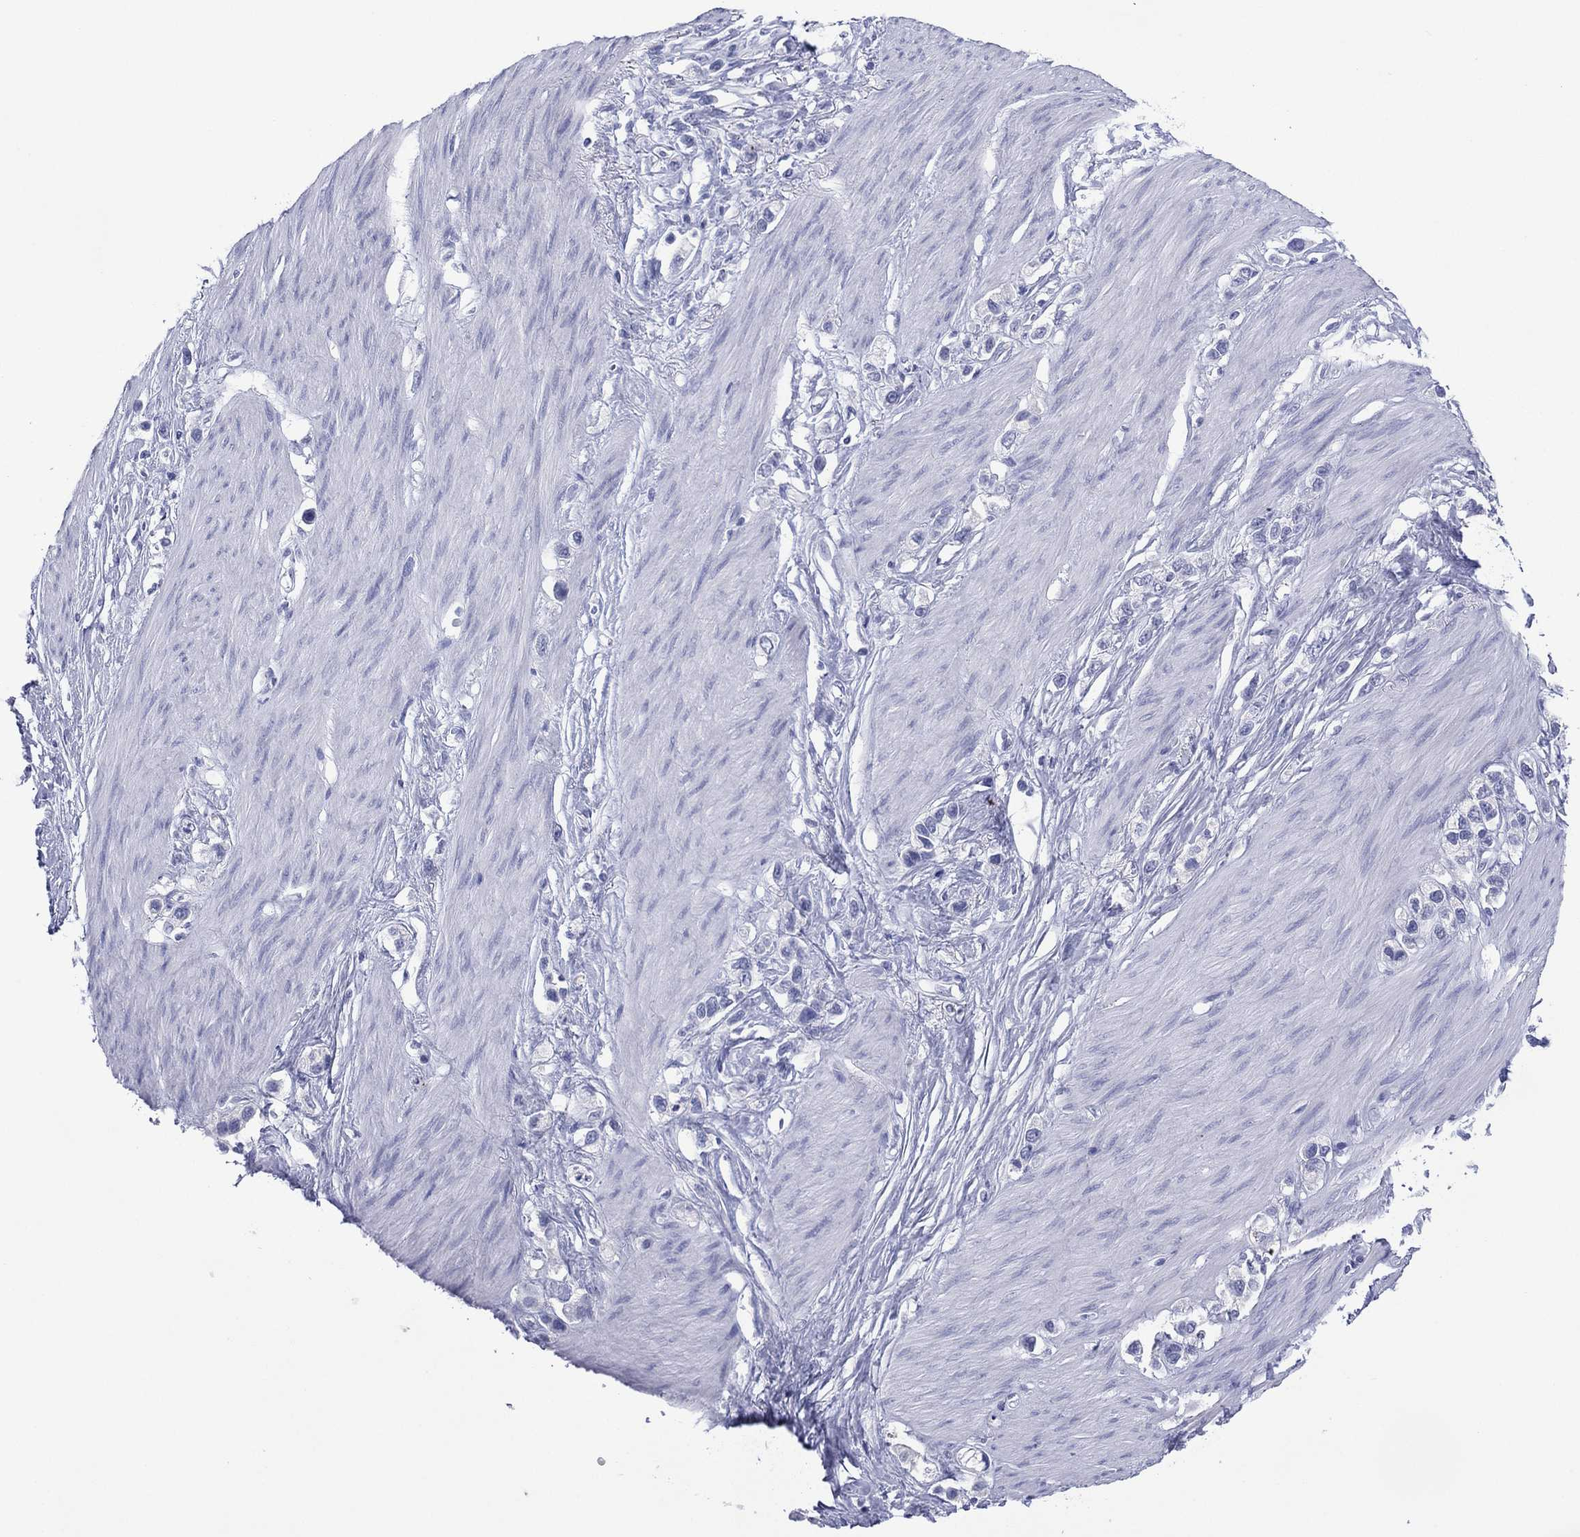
{"staining": {"intensity": "negative", "quantity": "none", "location": "none"}, "tissue": "stomach cancer", "cell_type": "Tumor cells", "image_type": "cancer", "snomed": [{"axis": "morphology", "description": "Normal tissue, NOS"}, {"axis": "morphology", "description": "Adenocarcinoma, NOS"}, {"axis": "morphology", "description": "Adenocarcinoma, High grade"}, {"axis": "topography", "description": "Stomach, upper"}, {"axis": "topography", "description": "Stomach"}], "caption": "DAB (3,3'-diaminobenzidine) immunohistochemical staining of human stomach adenocarcinoma demonstrates no significant positivity in tumor cells. (DAB IHC with hematoxylin counter stain).", "gene": "DSG1", "patient": {"sex": "female", "age": 65}}